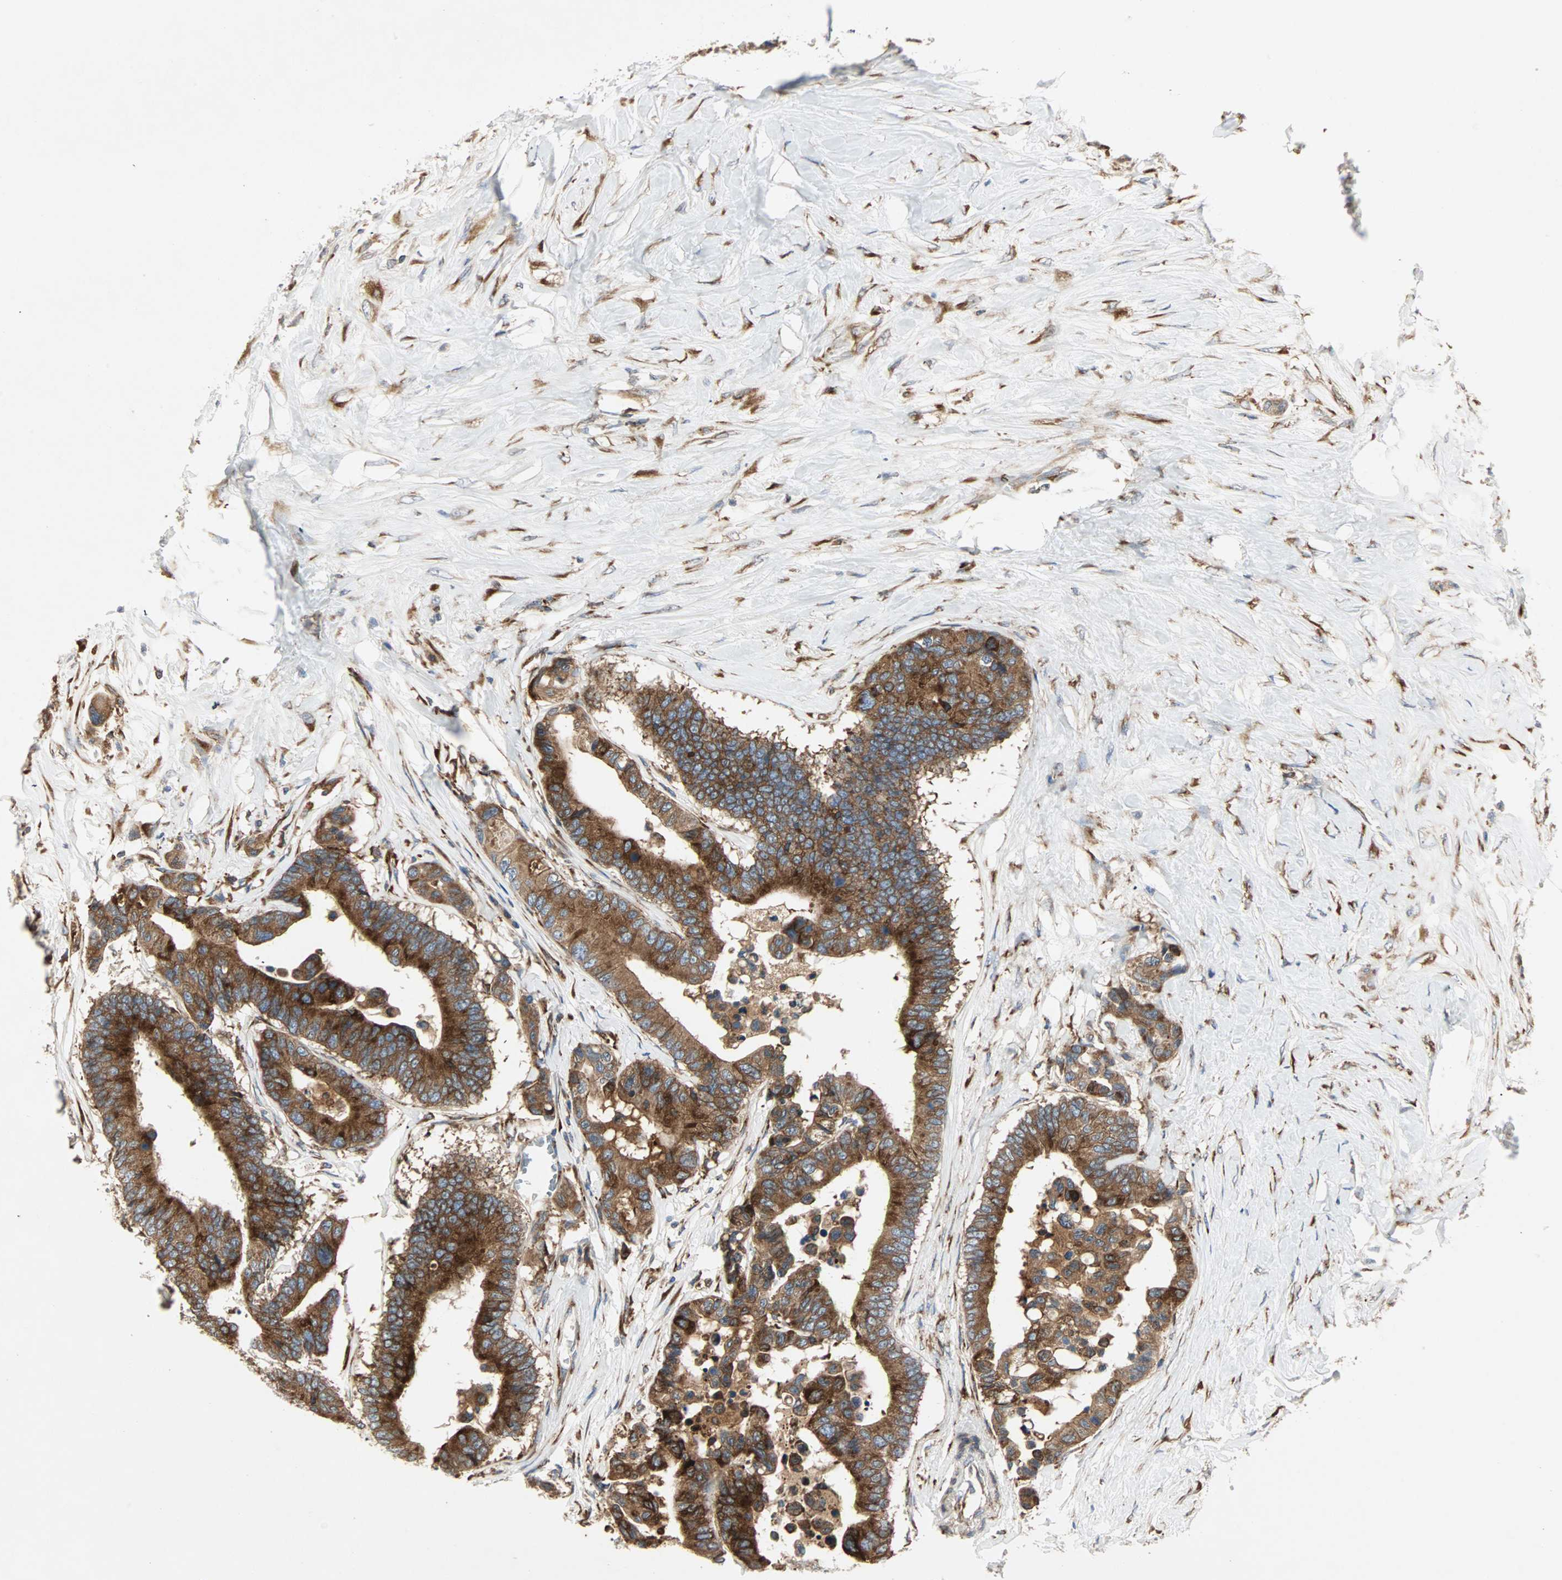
{"staining": {"intensity": "strong", "quantity": ">75%", "location": "cytoplasmic/membranous"}, "tissue": "colorectal cancer", "cell_type": "Tumor cells", "image_type": "cancer", "snomed": [{"axis": "morphology", "description": "Normal tissue, NOS"}, {"axis": "morphology", "description": "Adenocarcinoma, NOS"}, {"axis": "topography", "description": "Colon"}], "caption": "High-magnification brightfield microscopy of colorectal adenocarcinoma stained with DAB (brown) and counterstained with hematoxylin (blue). tumor cells exhibit strong cytoplasmic/membranous positivity is present in about>75% of cells. The protein is shown in brown color, while the nuclei are stained blue.", "gene": "H6PD", "patient": {"sex": "male", "age": 82}}